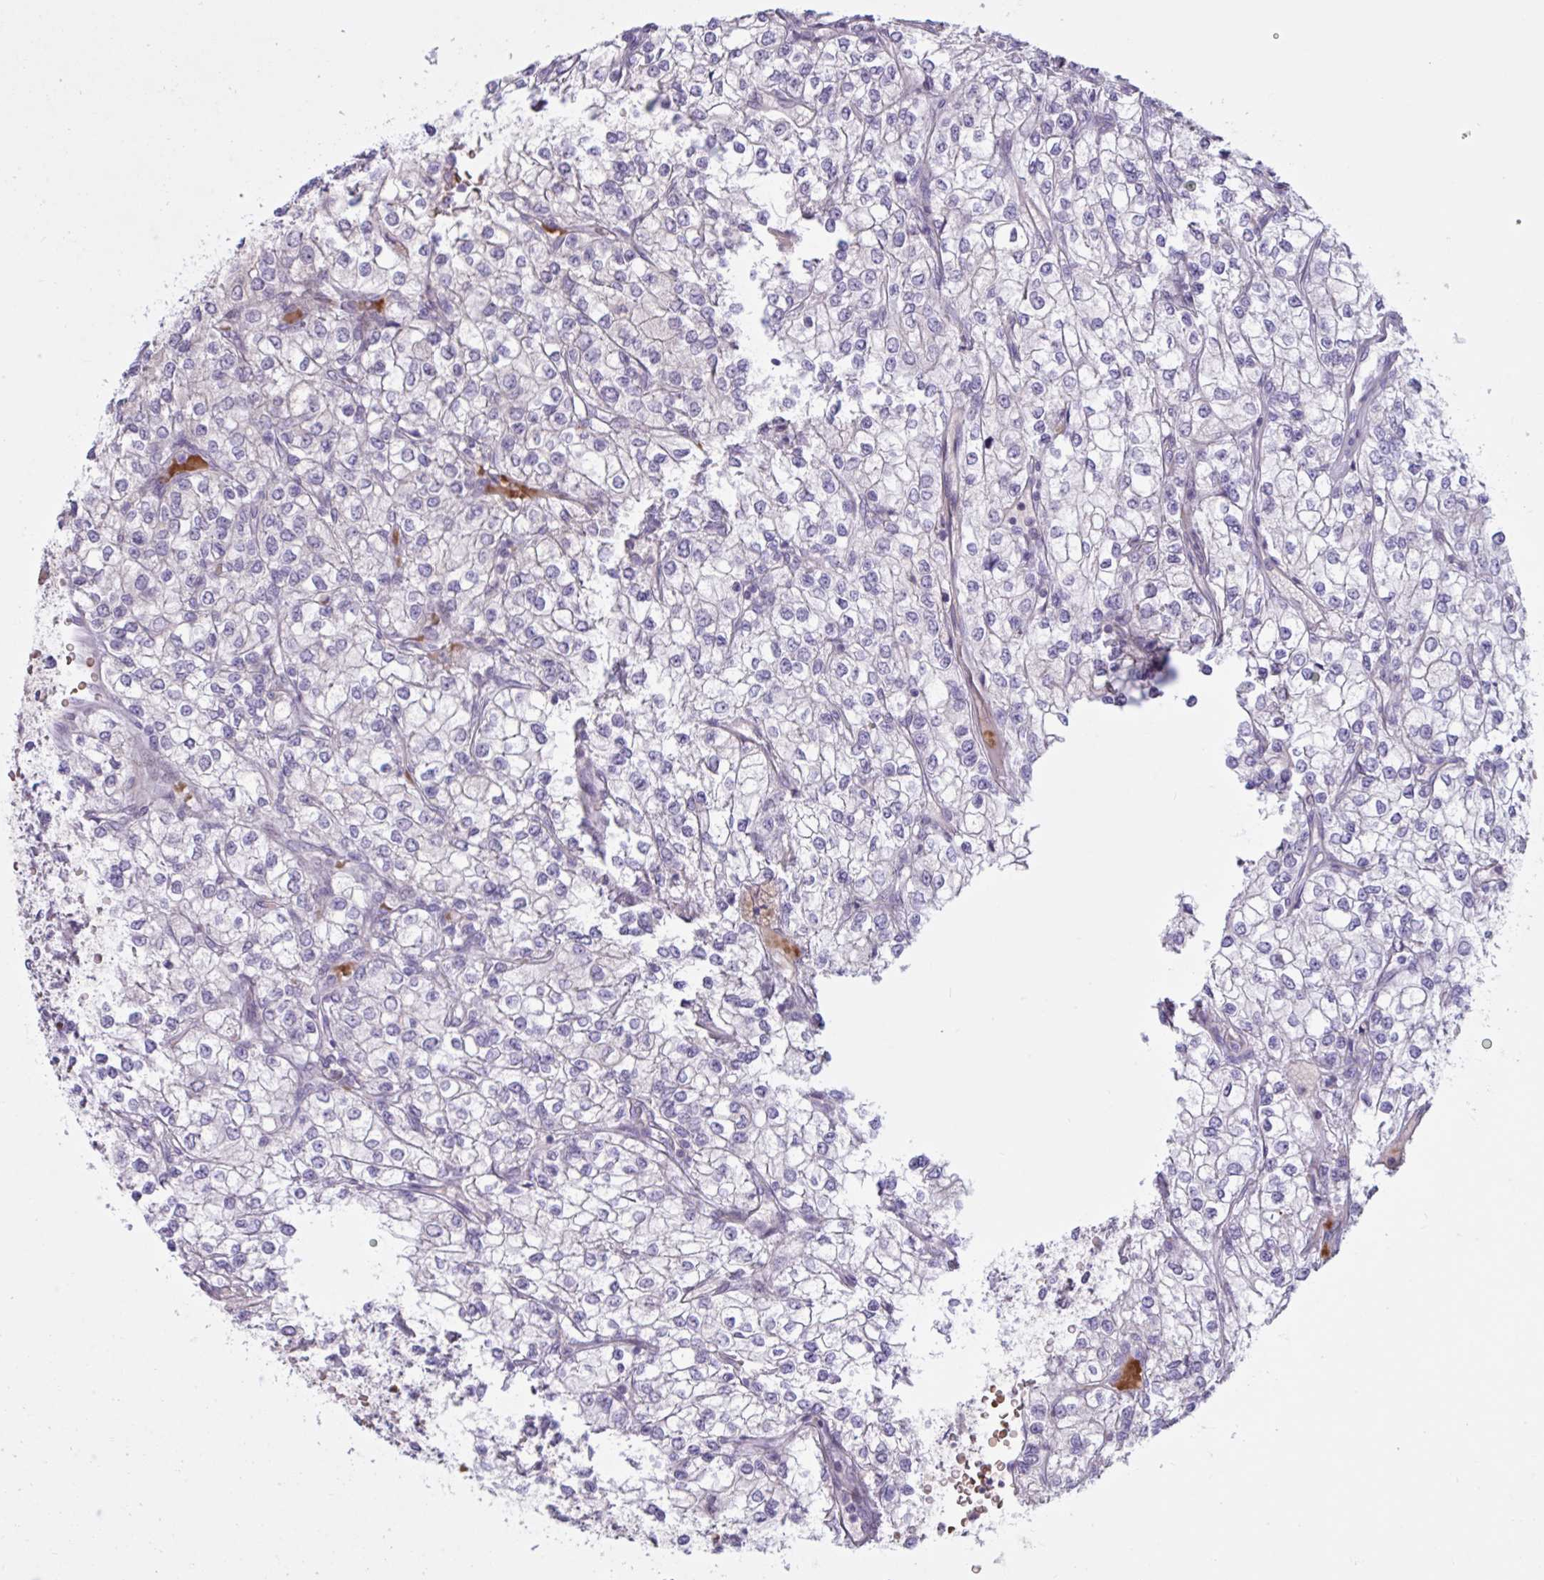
{"staining": {"intensity": "negative", "quantity": "none", "location": "none"}, "tissue": "renal cancer", "cell_type": "Tumor cells", "image_type": "cancer", "snomed": [{"axis": "morphology", "description": "Adenocarcinoma, NOS"}, {"axis": "topography", "description": "Kidney"}], "caption": "This is a micrograph of IHC staining of renal adenocarcinoma, which shows no staining in tumor cells.", "gene": "RFPL4B", "patient": {"sex": "male", "age": 80}}